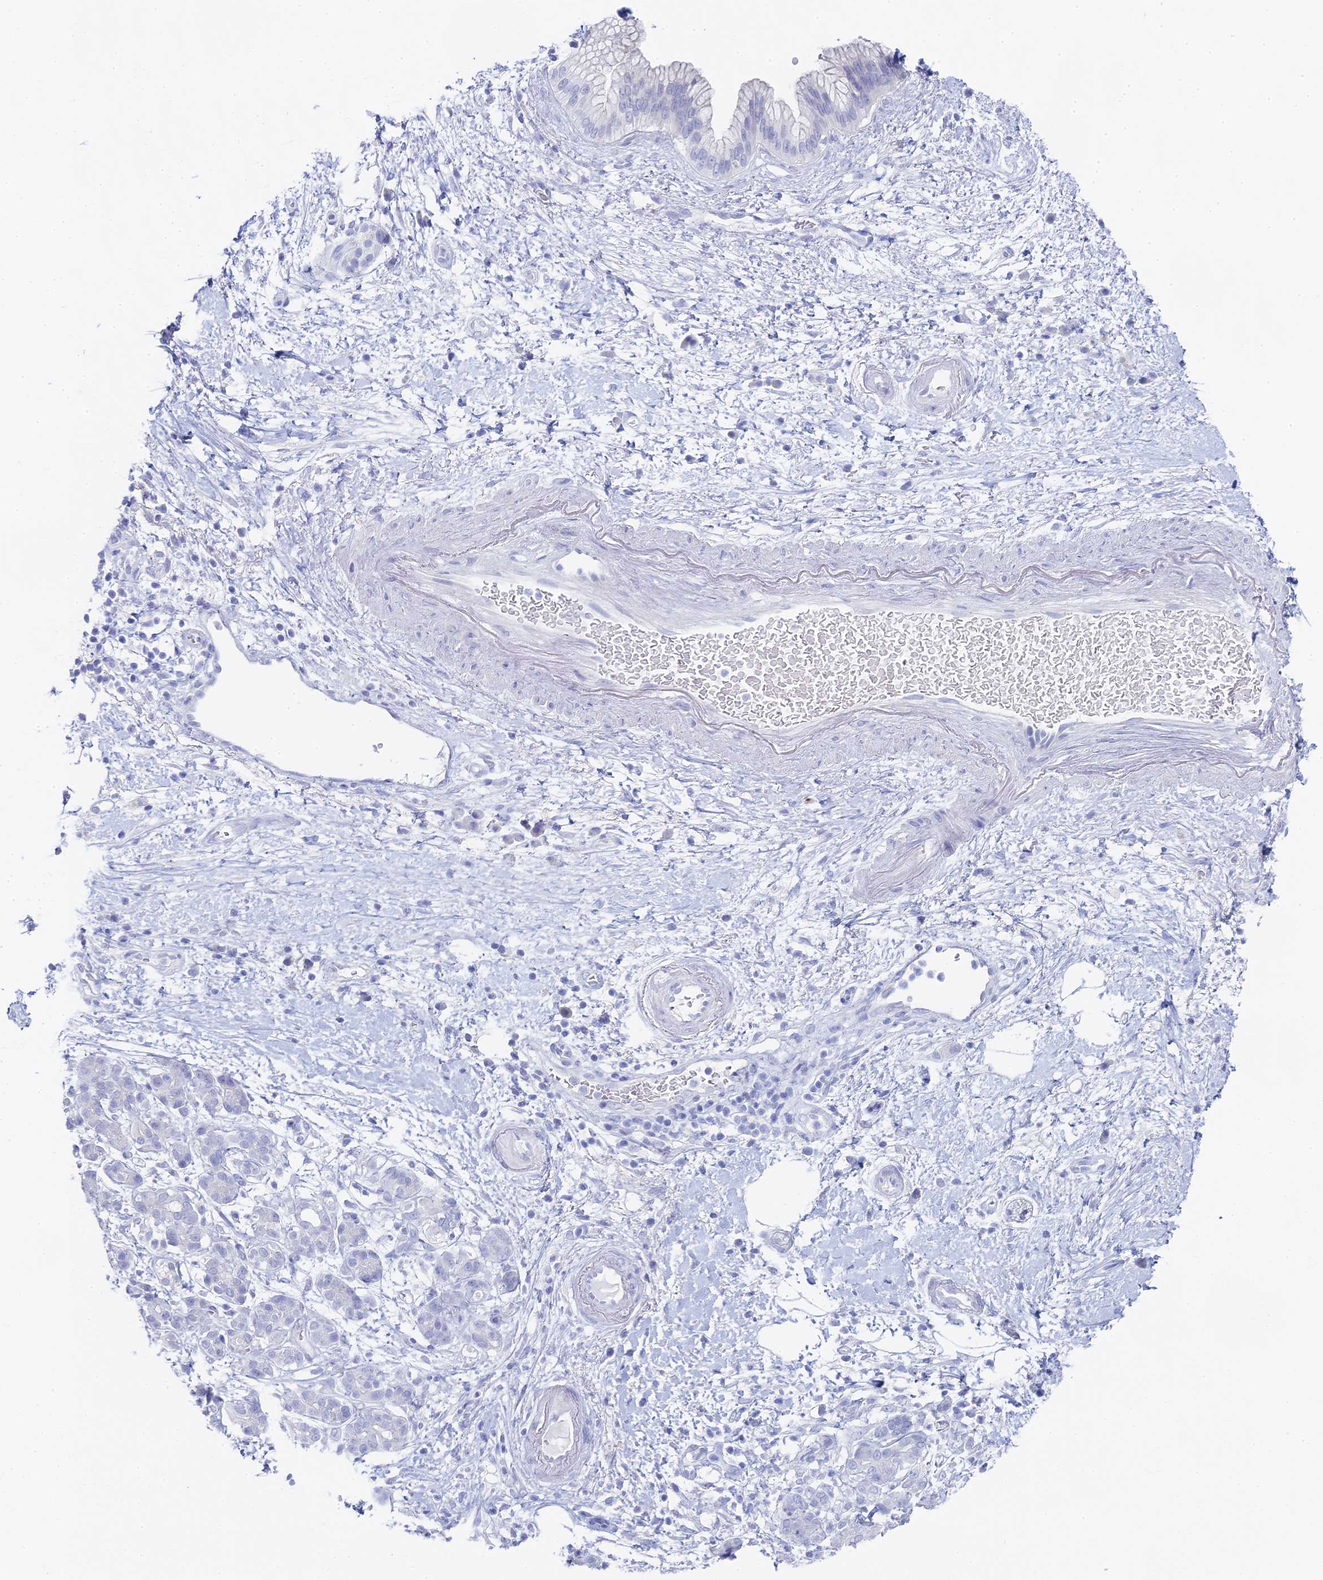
{"staining": {"intensity": "negative", "quantity": "none", "location": "none"}, "tissue": "pancreatic cancer", "cell_type": "Tumor cells", "image_type": "cancer", "snomed": [{"axis": "morphology", "description": "Adenocarcinoma, NOS"}, {"axis": "topography", "description": "Pancreas"}], "caption": "Tumor cells show no significant expression in pancreatic cancer.", "gene": "ALPP", "patient": {"sex": "female", "age": 73}}